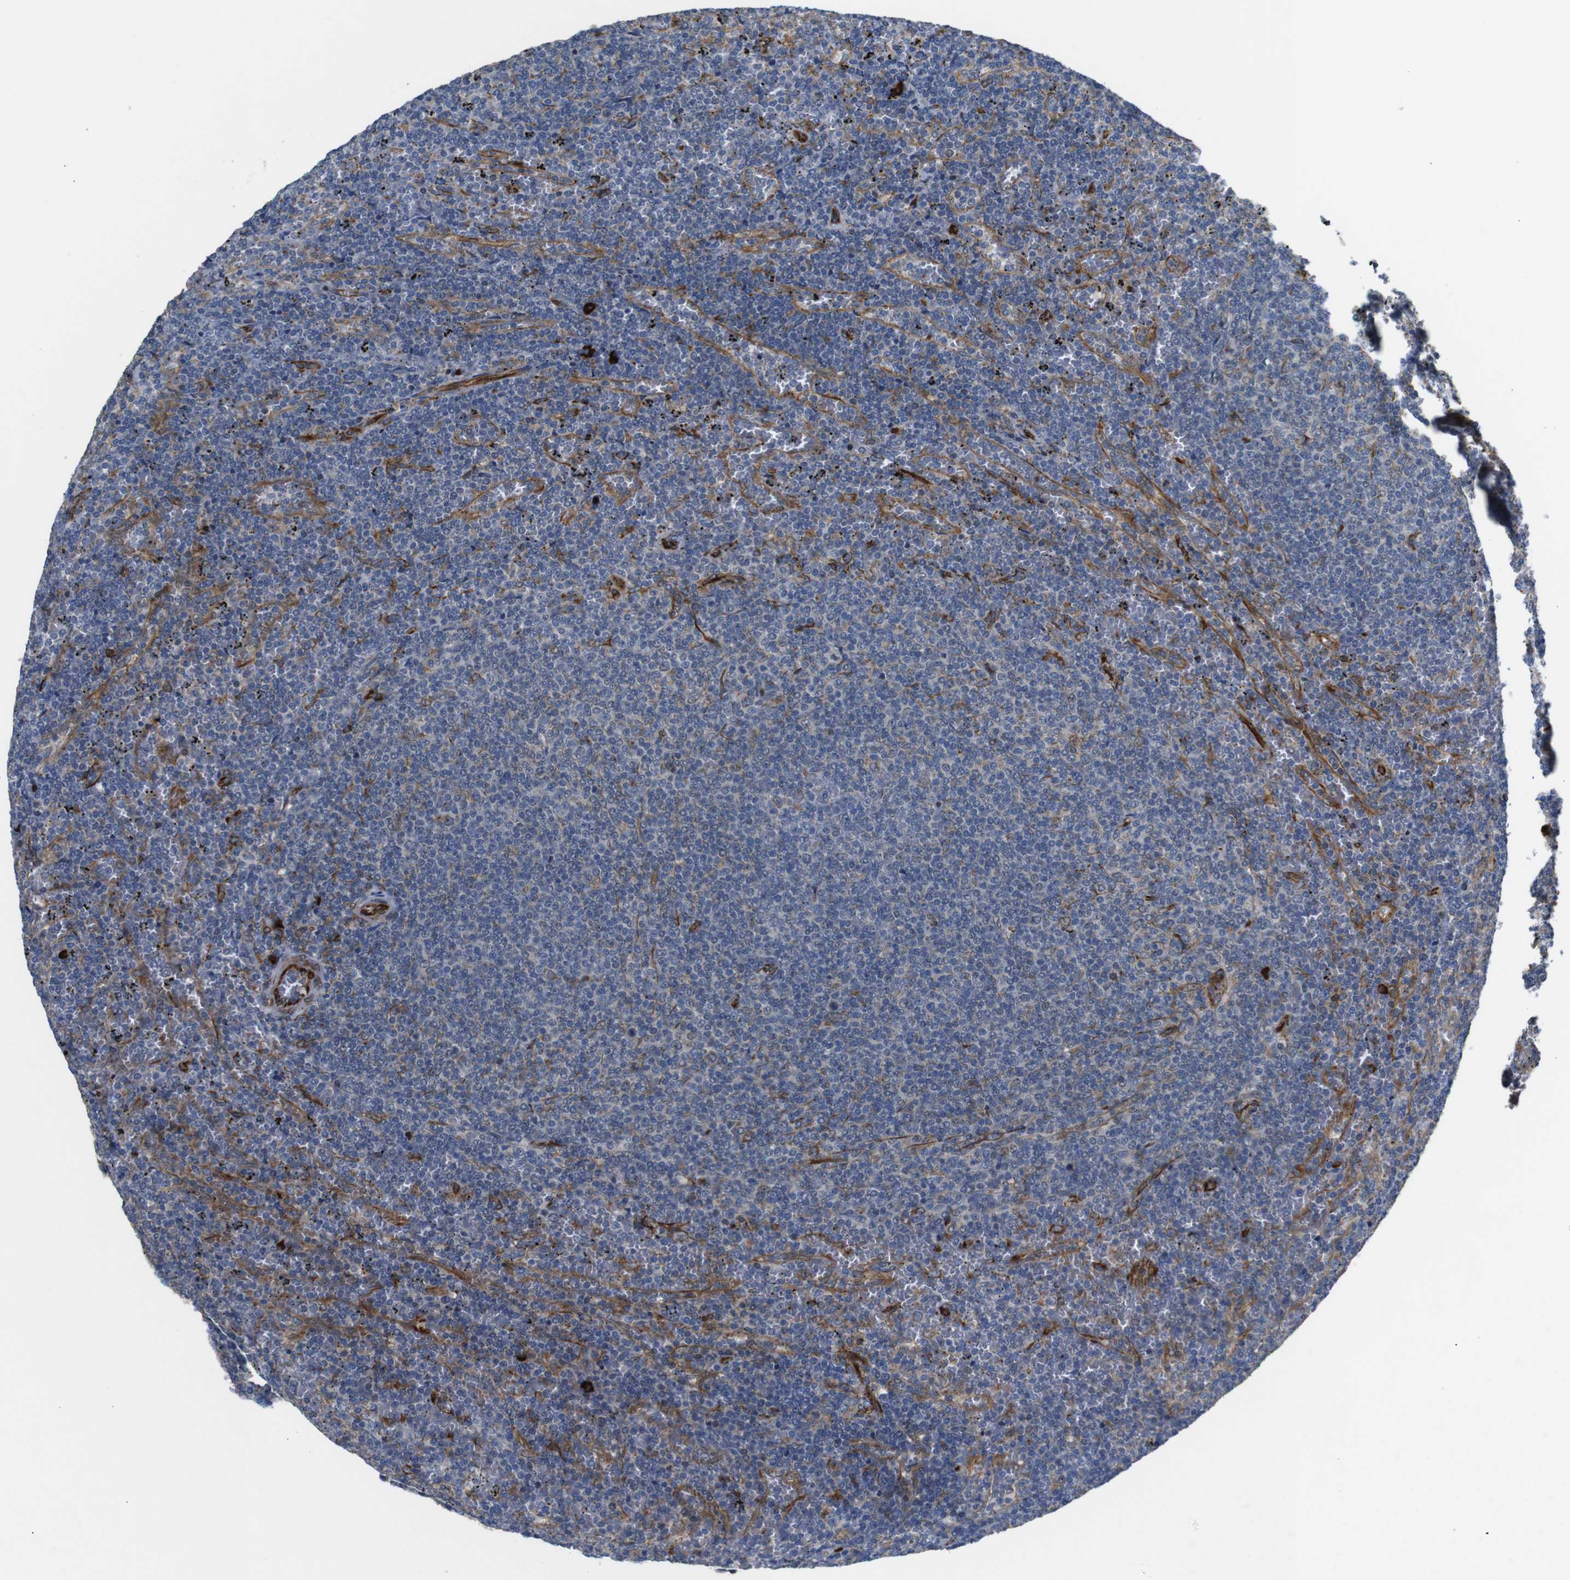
{"staining": {"intensity": "weak", "quantity": "<25%", "location": "cytoplasmic/membranous"}, "tissue": "lymphoma", "cell_type": "Tumor cells", "image_type": "cancer", "snomed": [{"axis": "morphology", "description": "Malignant lymphoma, non-Hodgkin's type, Low grade"}, {"axis": "topography", "description": "Spleen"}], "caption": "Lymphoma stained for a protein using immunohistochemistry (IHC) displays no expression tumor cells.", "gene": "UBE2G2", "patient": {"sex": "female", "age": 50}}